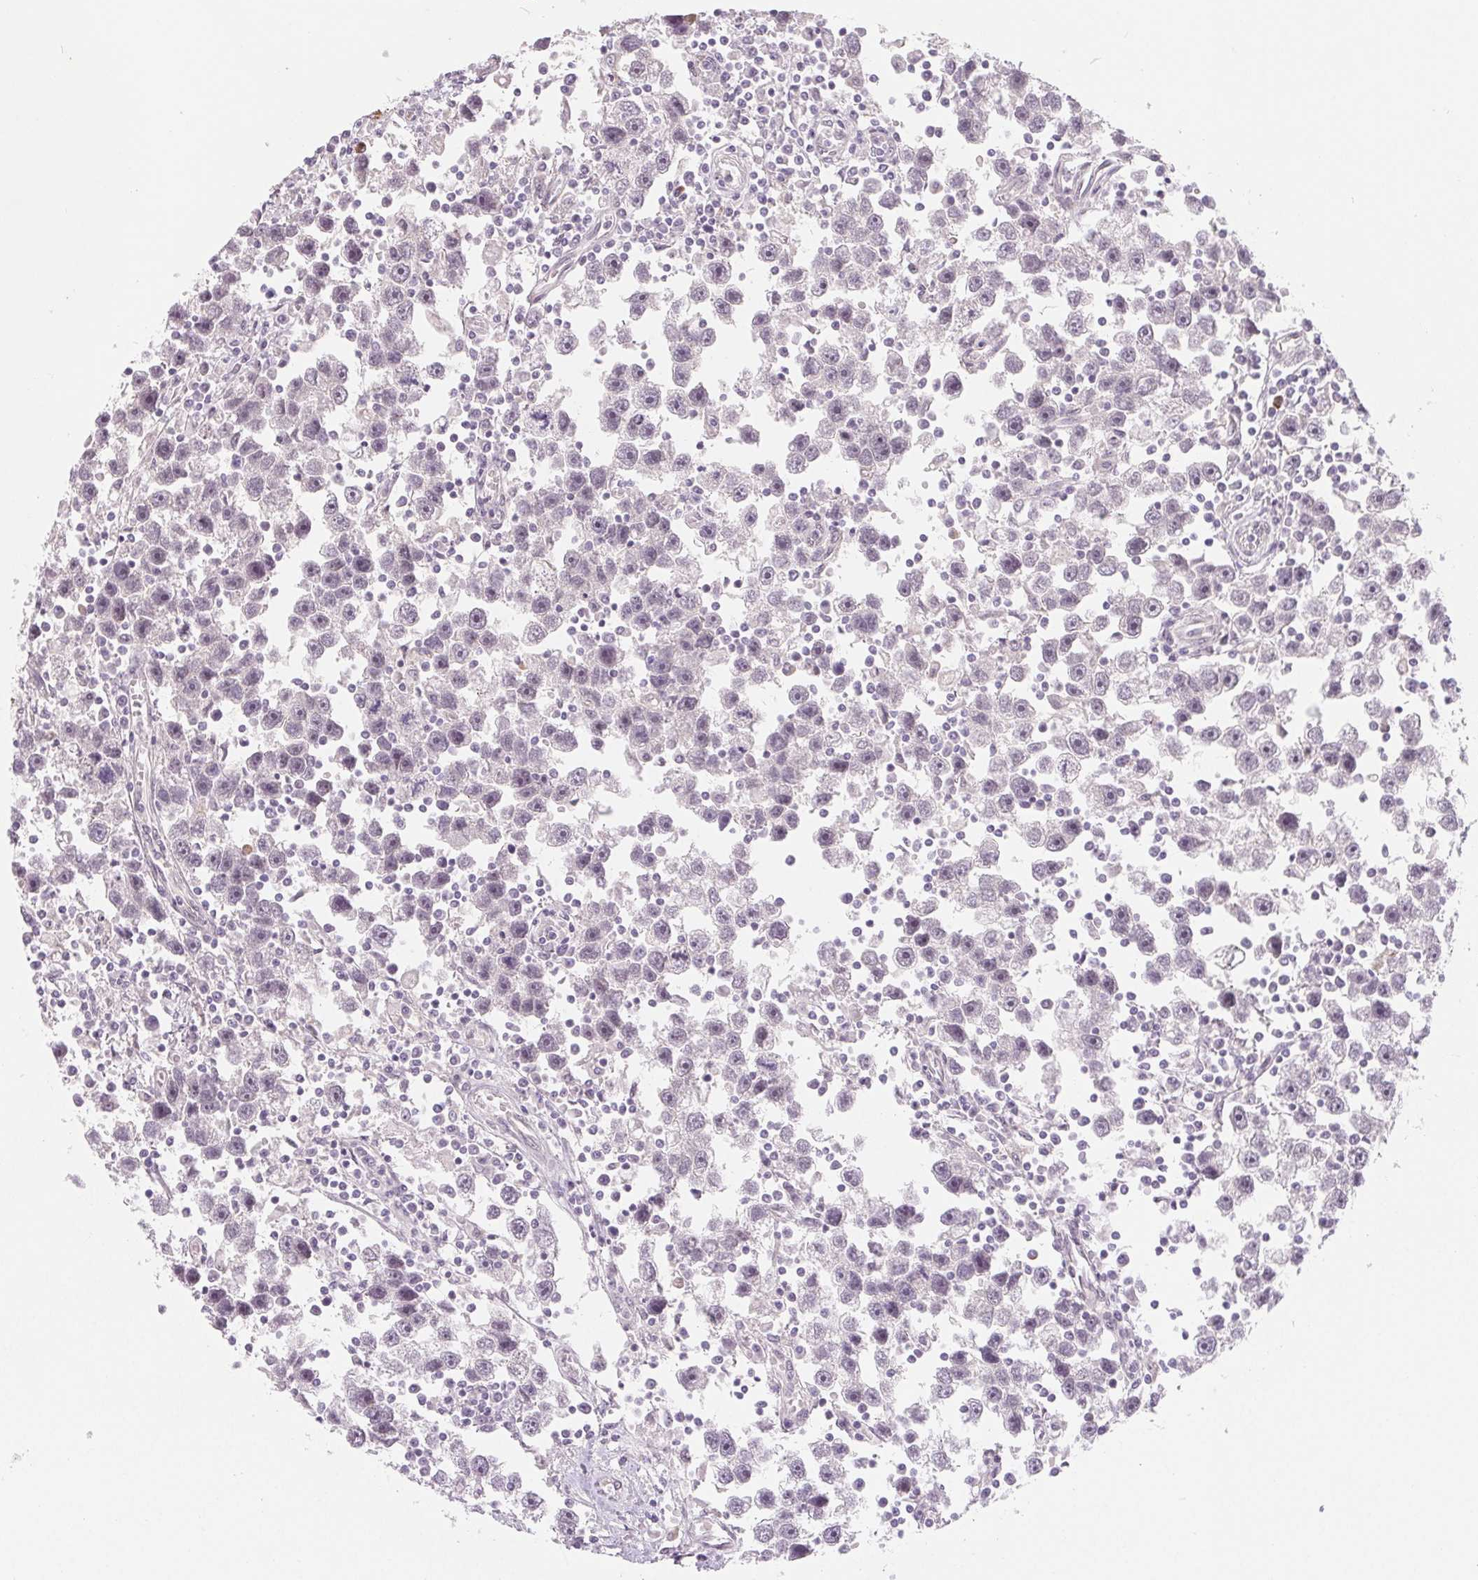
{"staining": {"intensity": "negative", "quantity": "none", "location": "none"}, "tissue": "testis cancer", "cell_type": "Tumor cells", "image_type": "cancer", "snomed": [{"axis": "morphology", "description": "Seminoma, NOS"}, {"axis": "topography", "description": "Testis"}], "caption": "The photomicrograph shows no significant staining in tumor cells of testis cancer (seminoma).", "gene": "CFC1", "patient": {"sex": "male", "age": 30}}